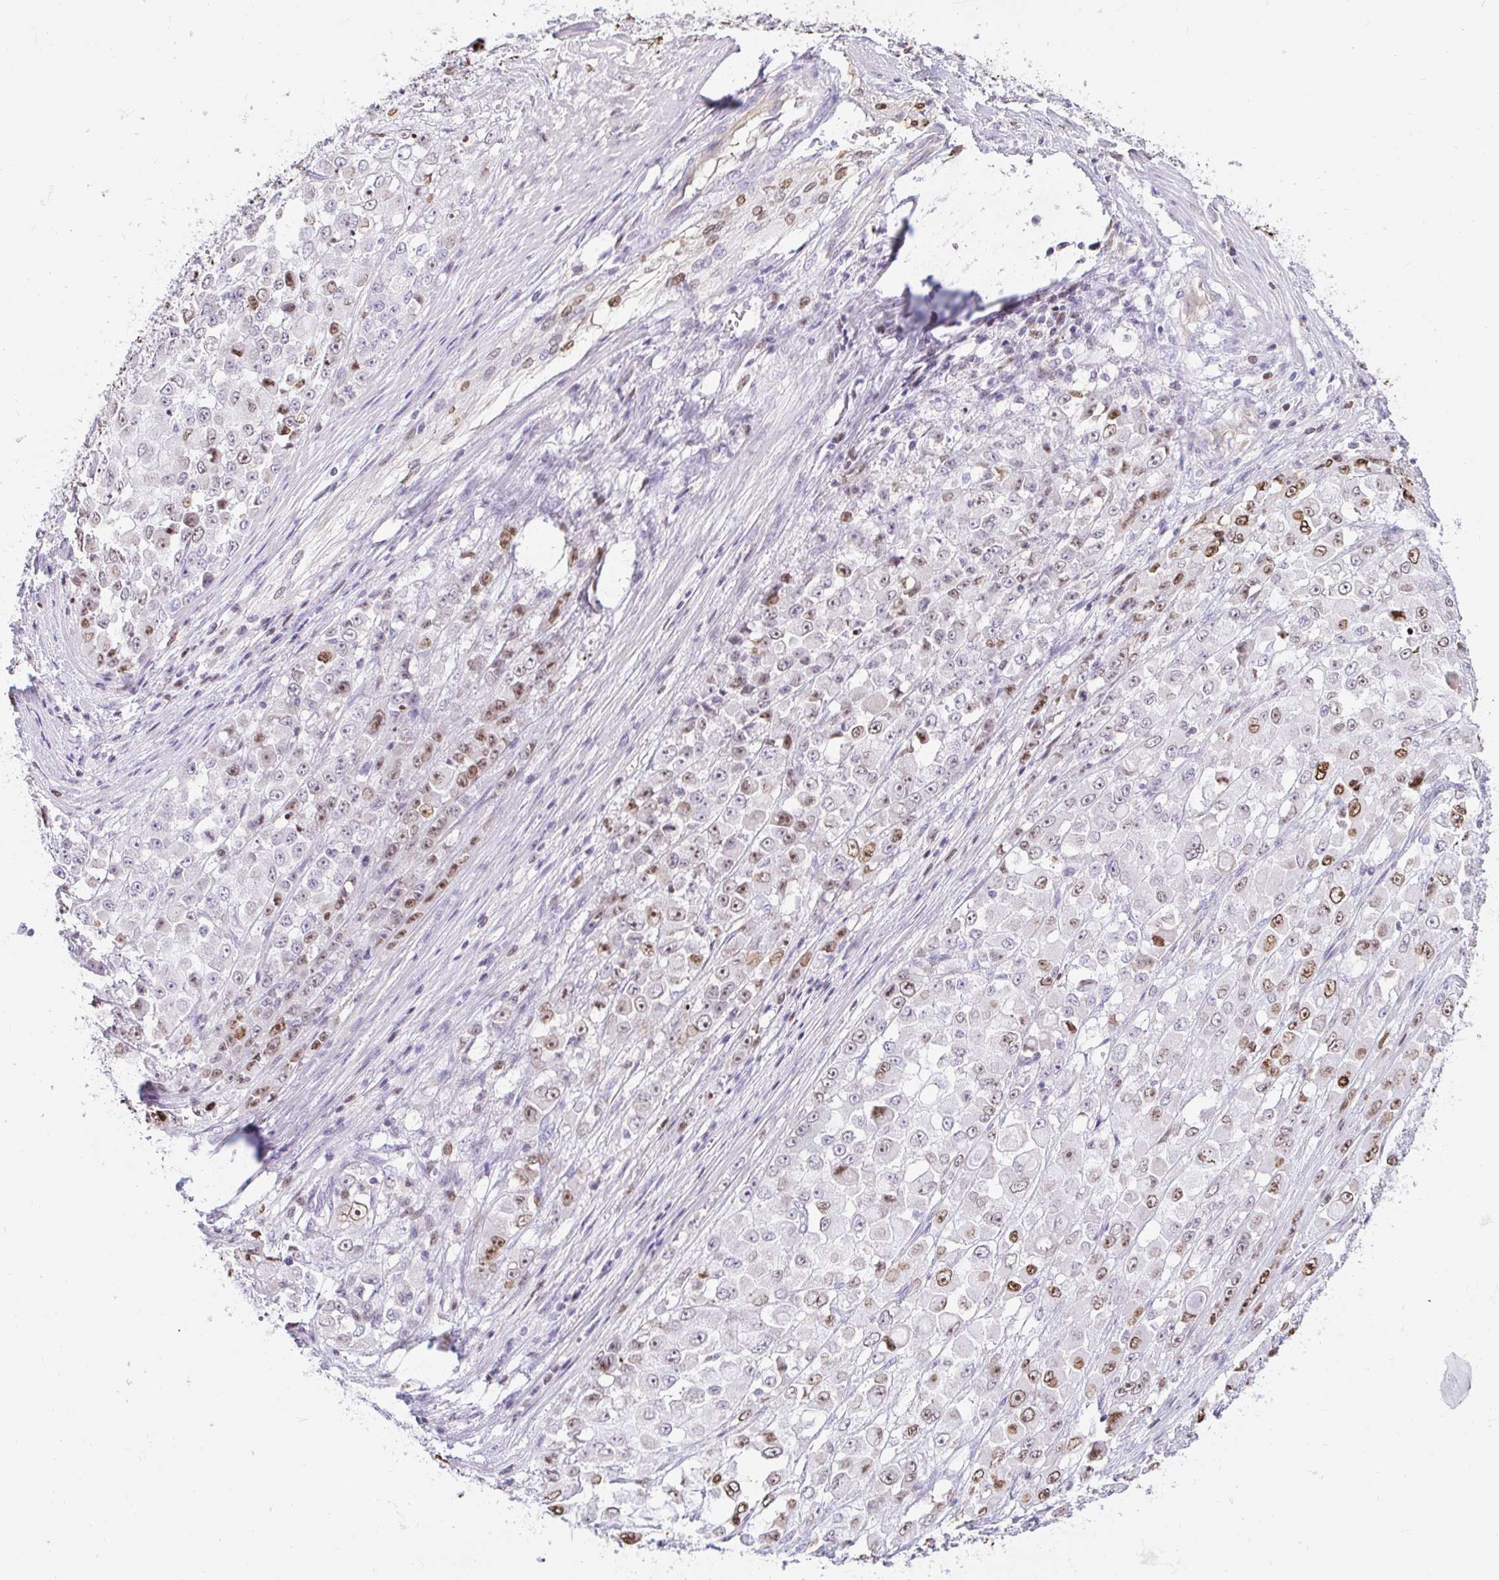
{"staining": {"intensity": "moderate", "quantity": "25%-75%", "location": "nuclear"}, "tissue": "stomach cancer", "cell_type": "Tumor cells", "image_type": "cancer", "snomed": [{"axis": "morphology", "description": "Adenocarcinoma, NOS"}, {"axis": "topography", "description": "Stomach"}], "caption": "Stomach cancer was stained to show a protein in brown. There is medium levels of moderate nuclear expression in approximately 25%-75% of tumor cells.", "gene": "CAPSL", "patient": {"sex": "female", "age": 76}}